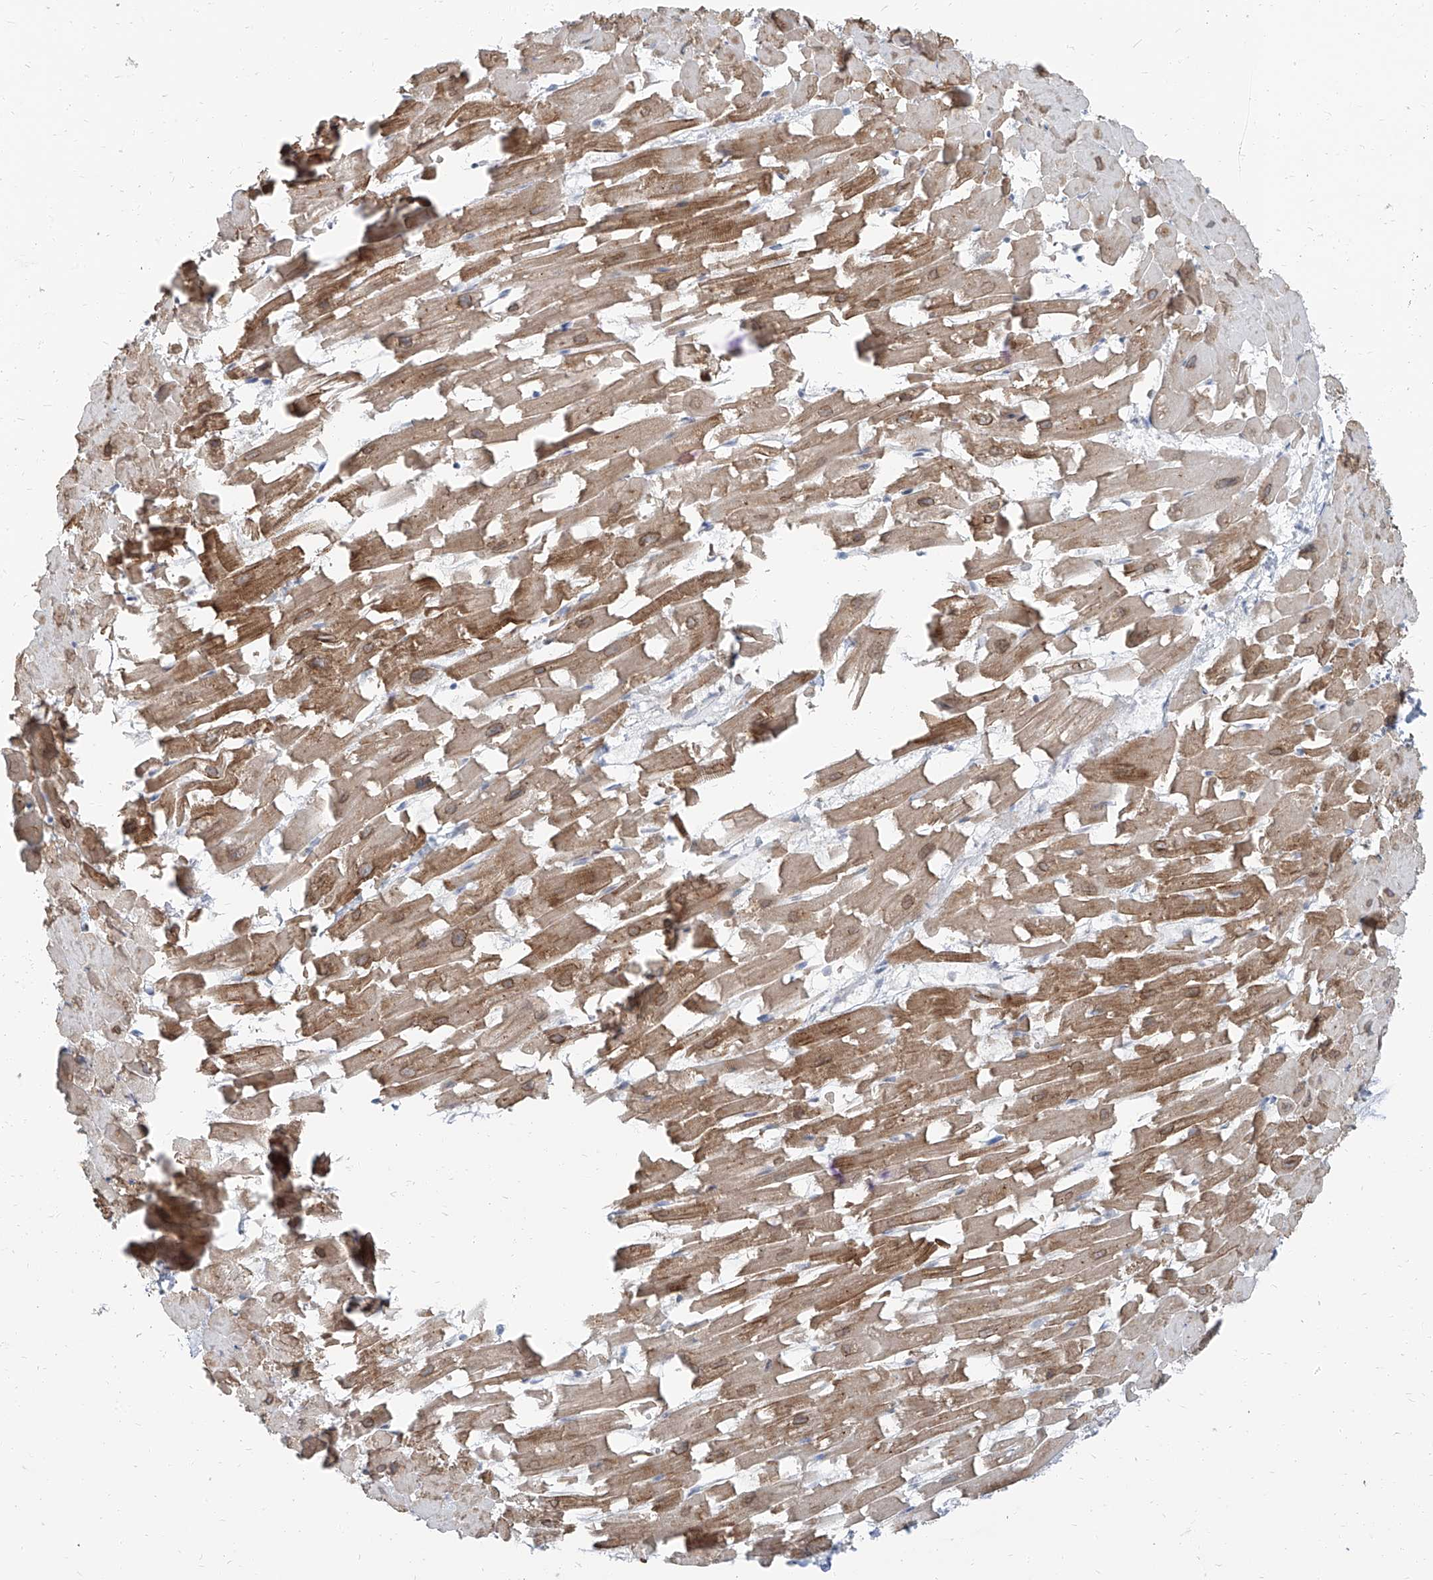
{"staining": {"intensity": "moderate", "quantity": ">75%", "location": "cytoplasmic/membranous,nuclear"}, "tissue": "heart muscle", "cell_type": "Cardiomyocytes", "image_type": "normal", "snomed": [{"axis": "morphology", "description": "Normal tissue, NOS"}, {"axis": "topography", "description": "Heart"}], "caption": "Protein staining reveals moderate cytoplasmic/membranous,nuclear expression in about >75% of cardiomyocytes in normal heart muscle.", "gene": "TXLNB", "patient": {"sex": "female", "age": 64}}